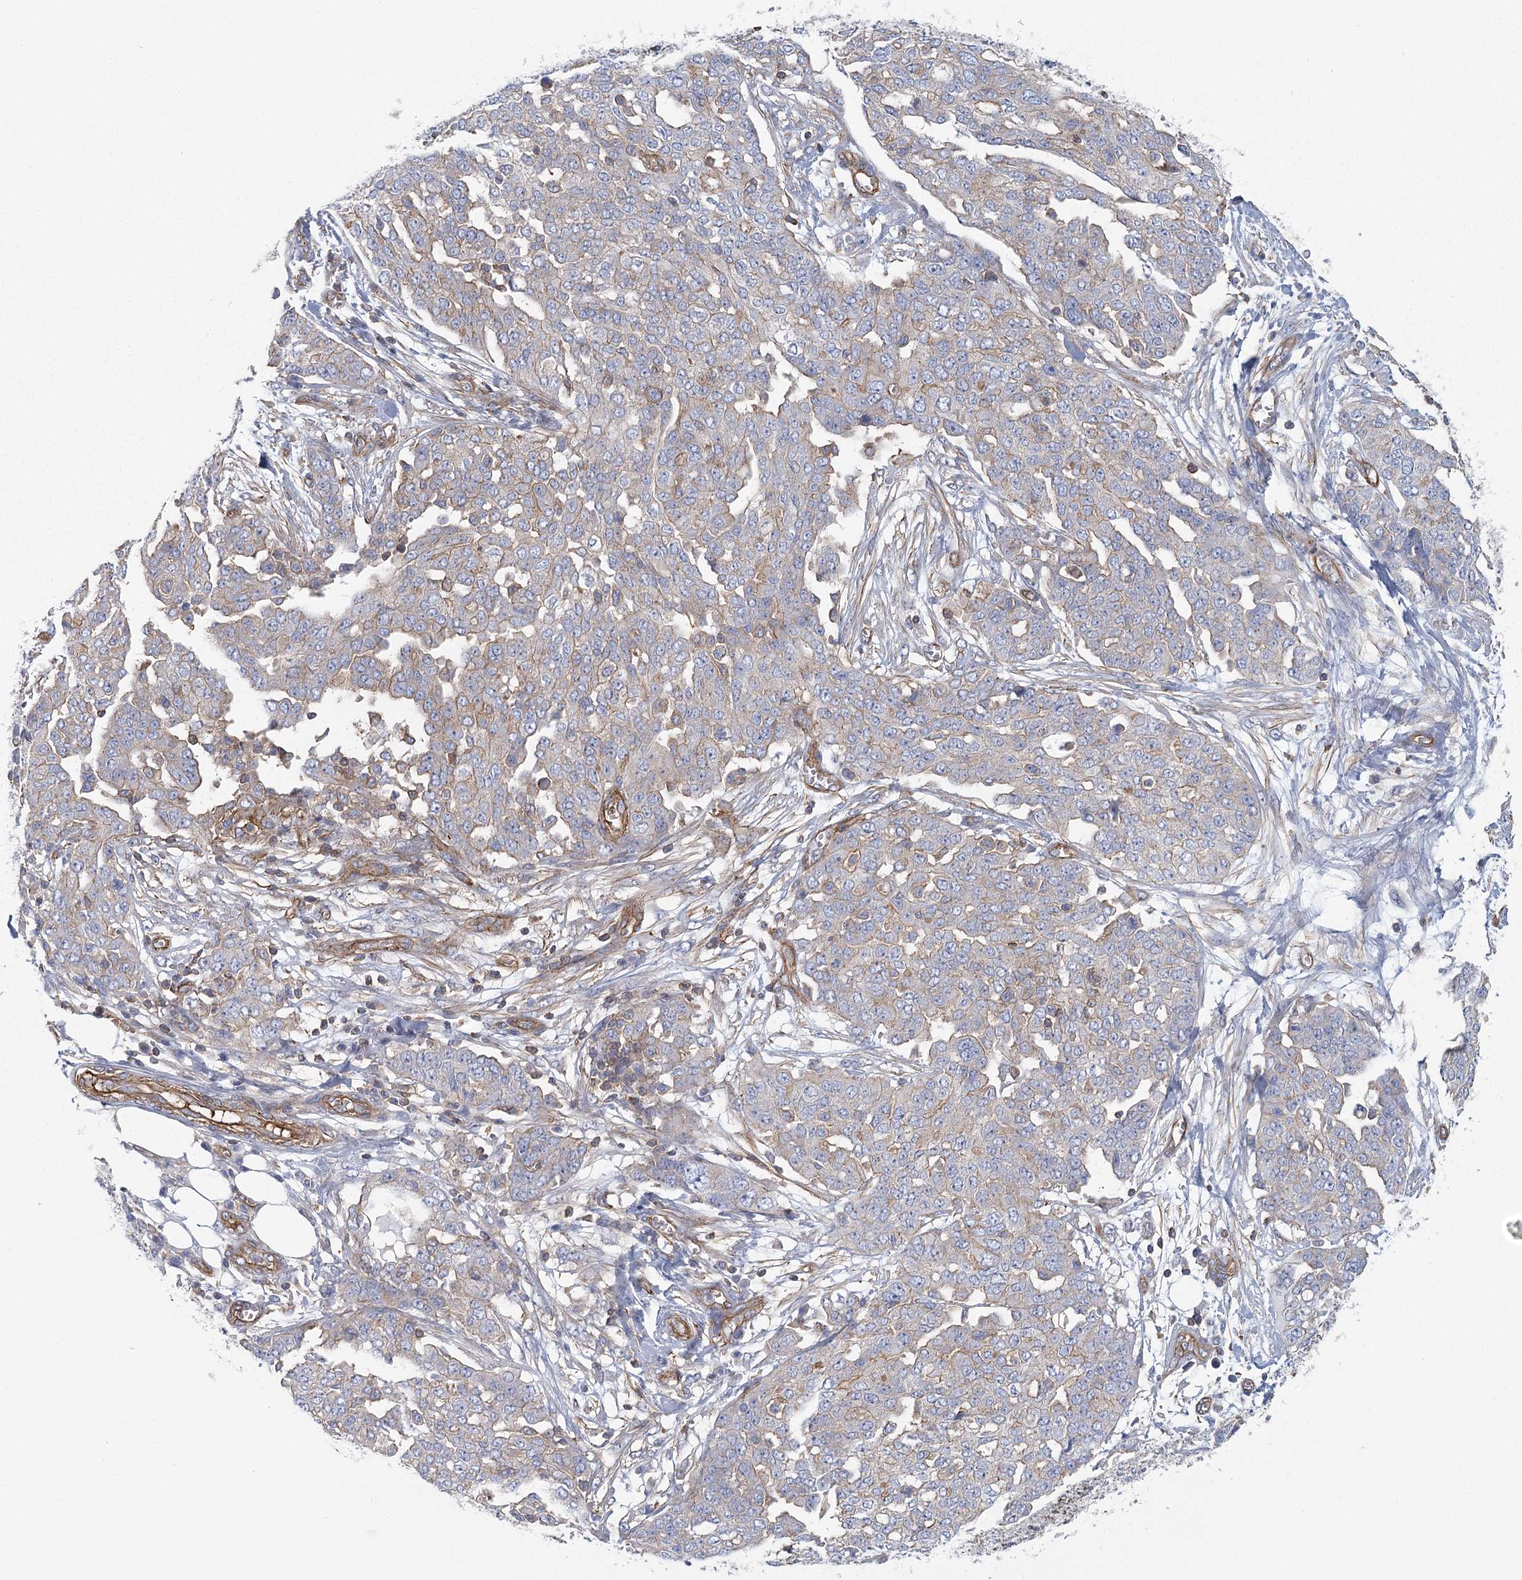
{"staining": {"intensity": "weak", "quantity": "<25%", "location": "cytoplasmic/membranous"}, "tissue": "ovarian cancer", "cell_type": "Tumor cells", "image_type": "cancer", "snomed": [{"axis": "morphology", "description": "Cystadenocarcinoma, serous, NOS"}, {"axis": "topography", "description": "Soft tissue"}, {"axis": "topography", "description": "Ovary"}], "caption": "An image of ovarian serous cystadenocarcinoma stained for a protein reveals no brown staining in tumor cells. (Immunohistochemistry, brightfield microscopy, high magnification).", "gene": "IFT46", "patient": {"sex": "female", "age": 57}}